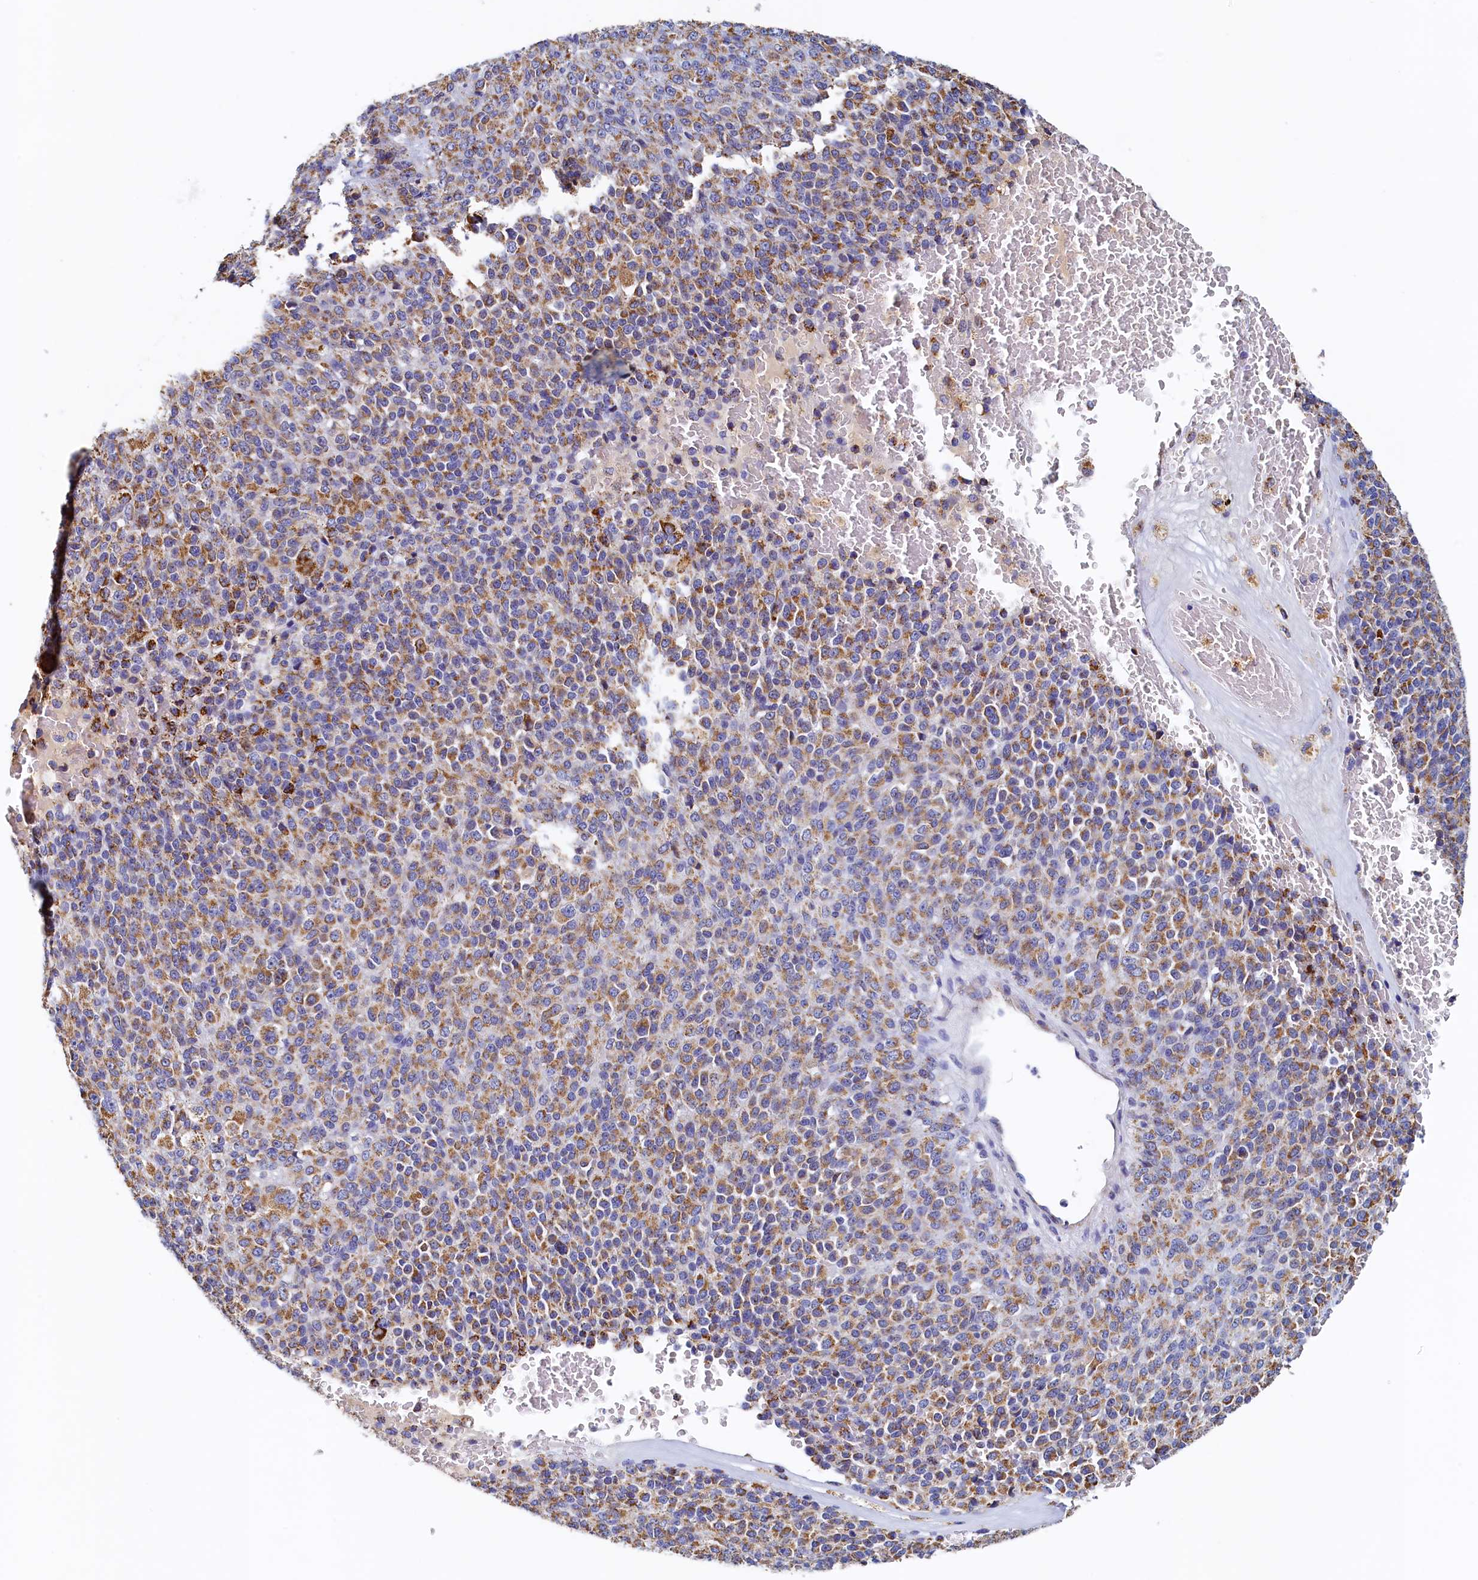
{"staining": {"intensity": "moderate", "quantity": ">75%", "location": "cytoplasmic/membranous"}, "tissue": "melanoma", "cell_type": "Tumor cells", "image_type": "cancer", "snomed": [{"axis": "morphology", "description": "Malignant melanoma, Metastatic site"}, {"axis": "topography", "description": "Brain"}], "caption": "There is medium levels of moderate cytoplasmic/membranous positivity in tumor cells of melanoma, as demonstrated by immunohistochemical staining (brown color).", "gene": "POC1A", "patient": {"sex": "female", "age": 56}}